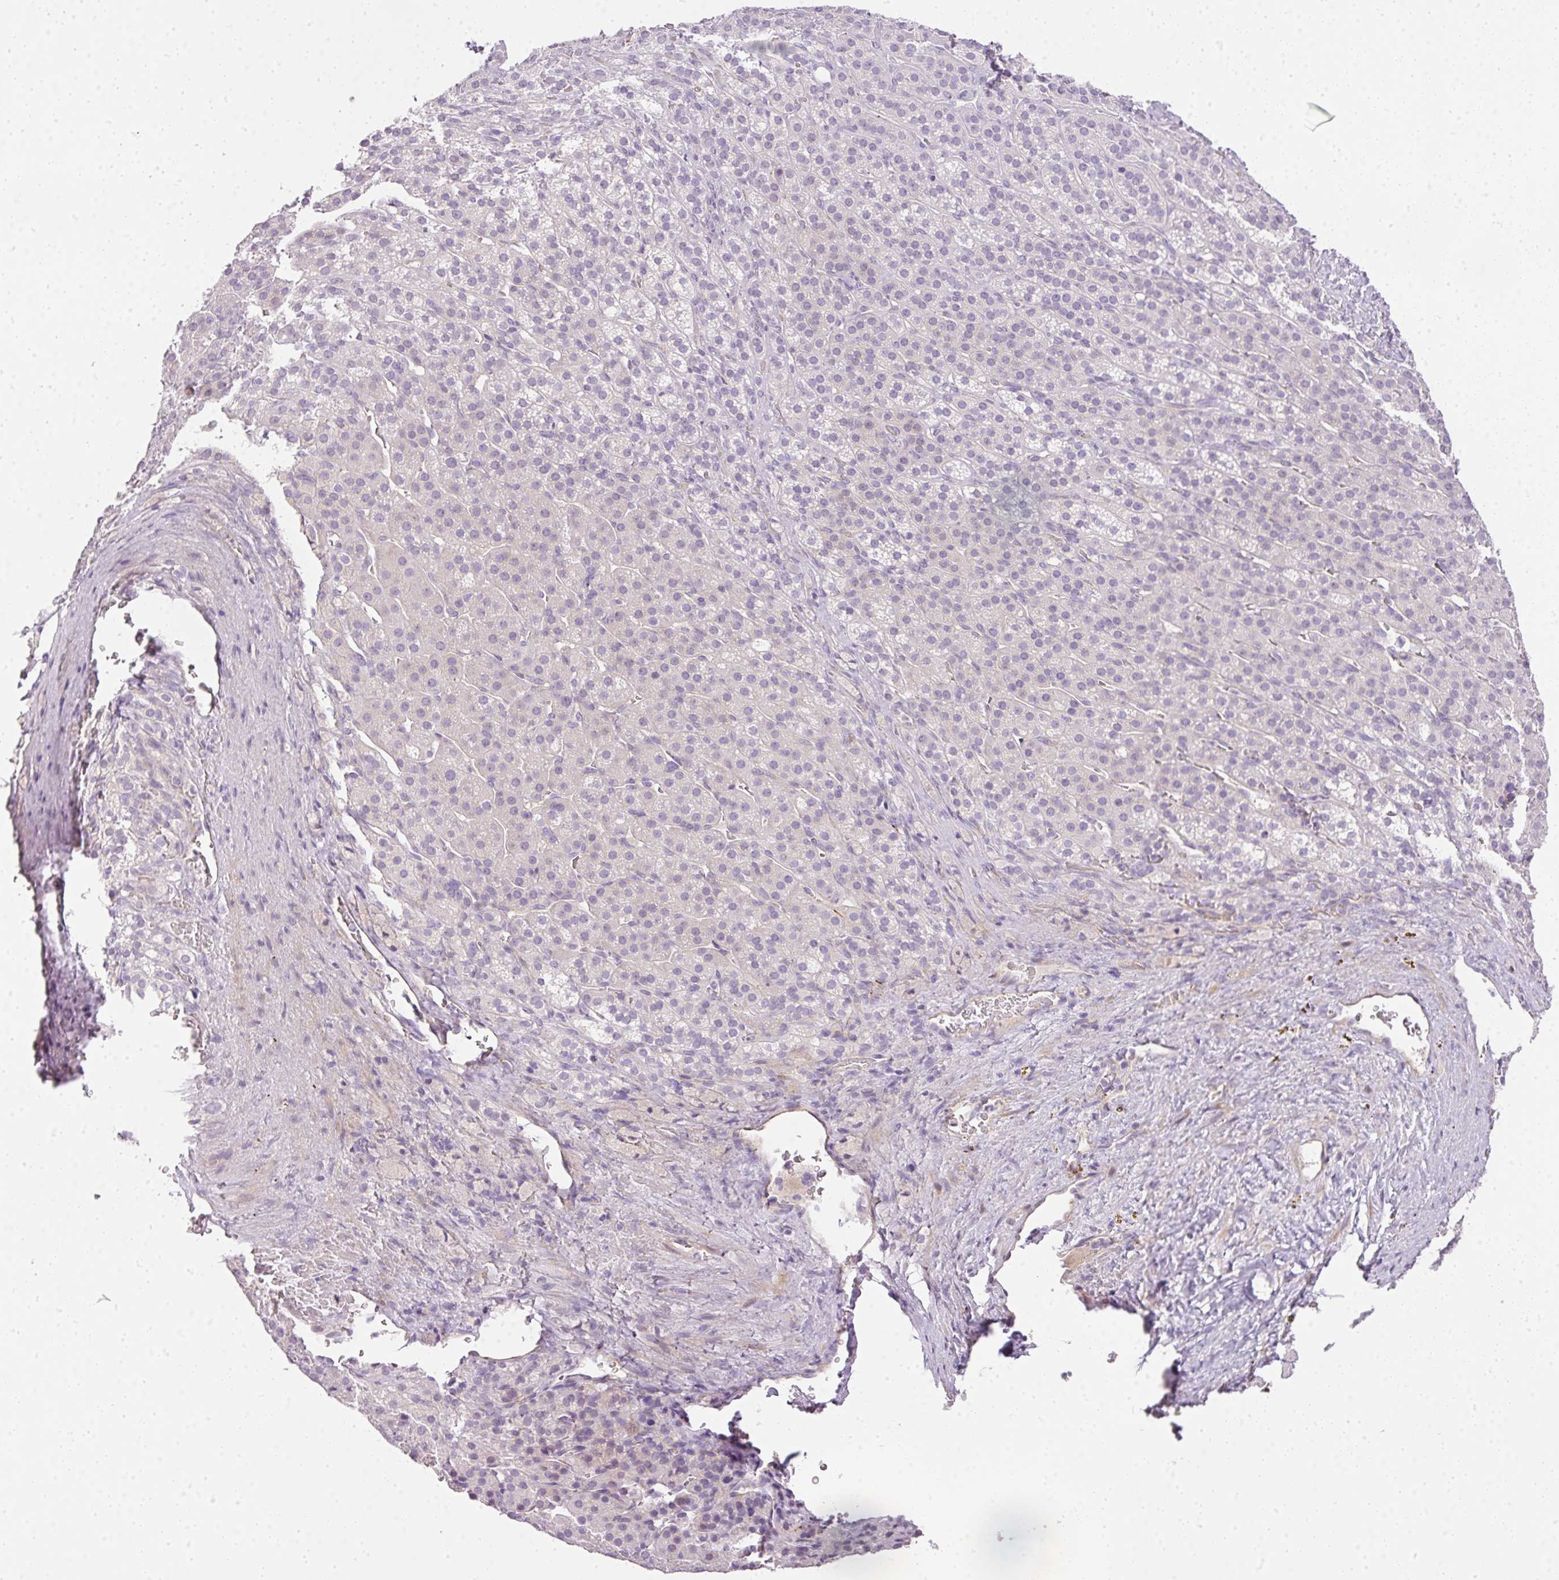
{"staining": {"intensity": "negative", "quantity": "none", "location": "none"}, "tissue": "adrenal gland", "cell_type": "Glandular cells", "image_type": "normal", "snomed": [{"axis": "morphology", "description": "Normal tissue, NOS"}, {"axis": "topography", "description": "Adrenal gland"}], "caption": "Immunohistochemistry photomicrograph of unremarkable adrenal gland: adrenal gland stained with DAB shows no significant protein positivity in glandular cells.", "gene": "RAX2", "patient": {"sex": "female", "age": 41}}